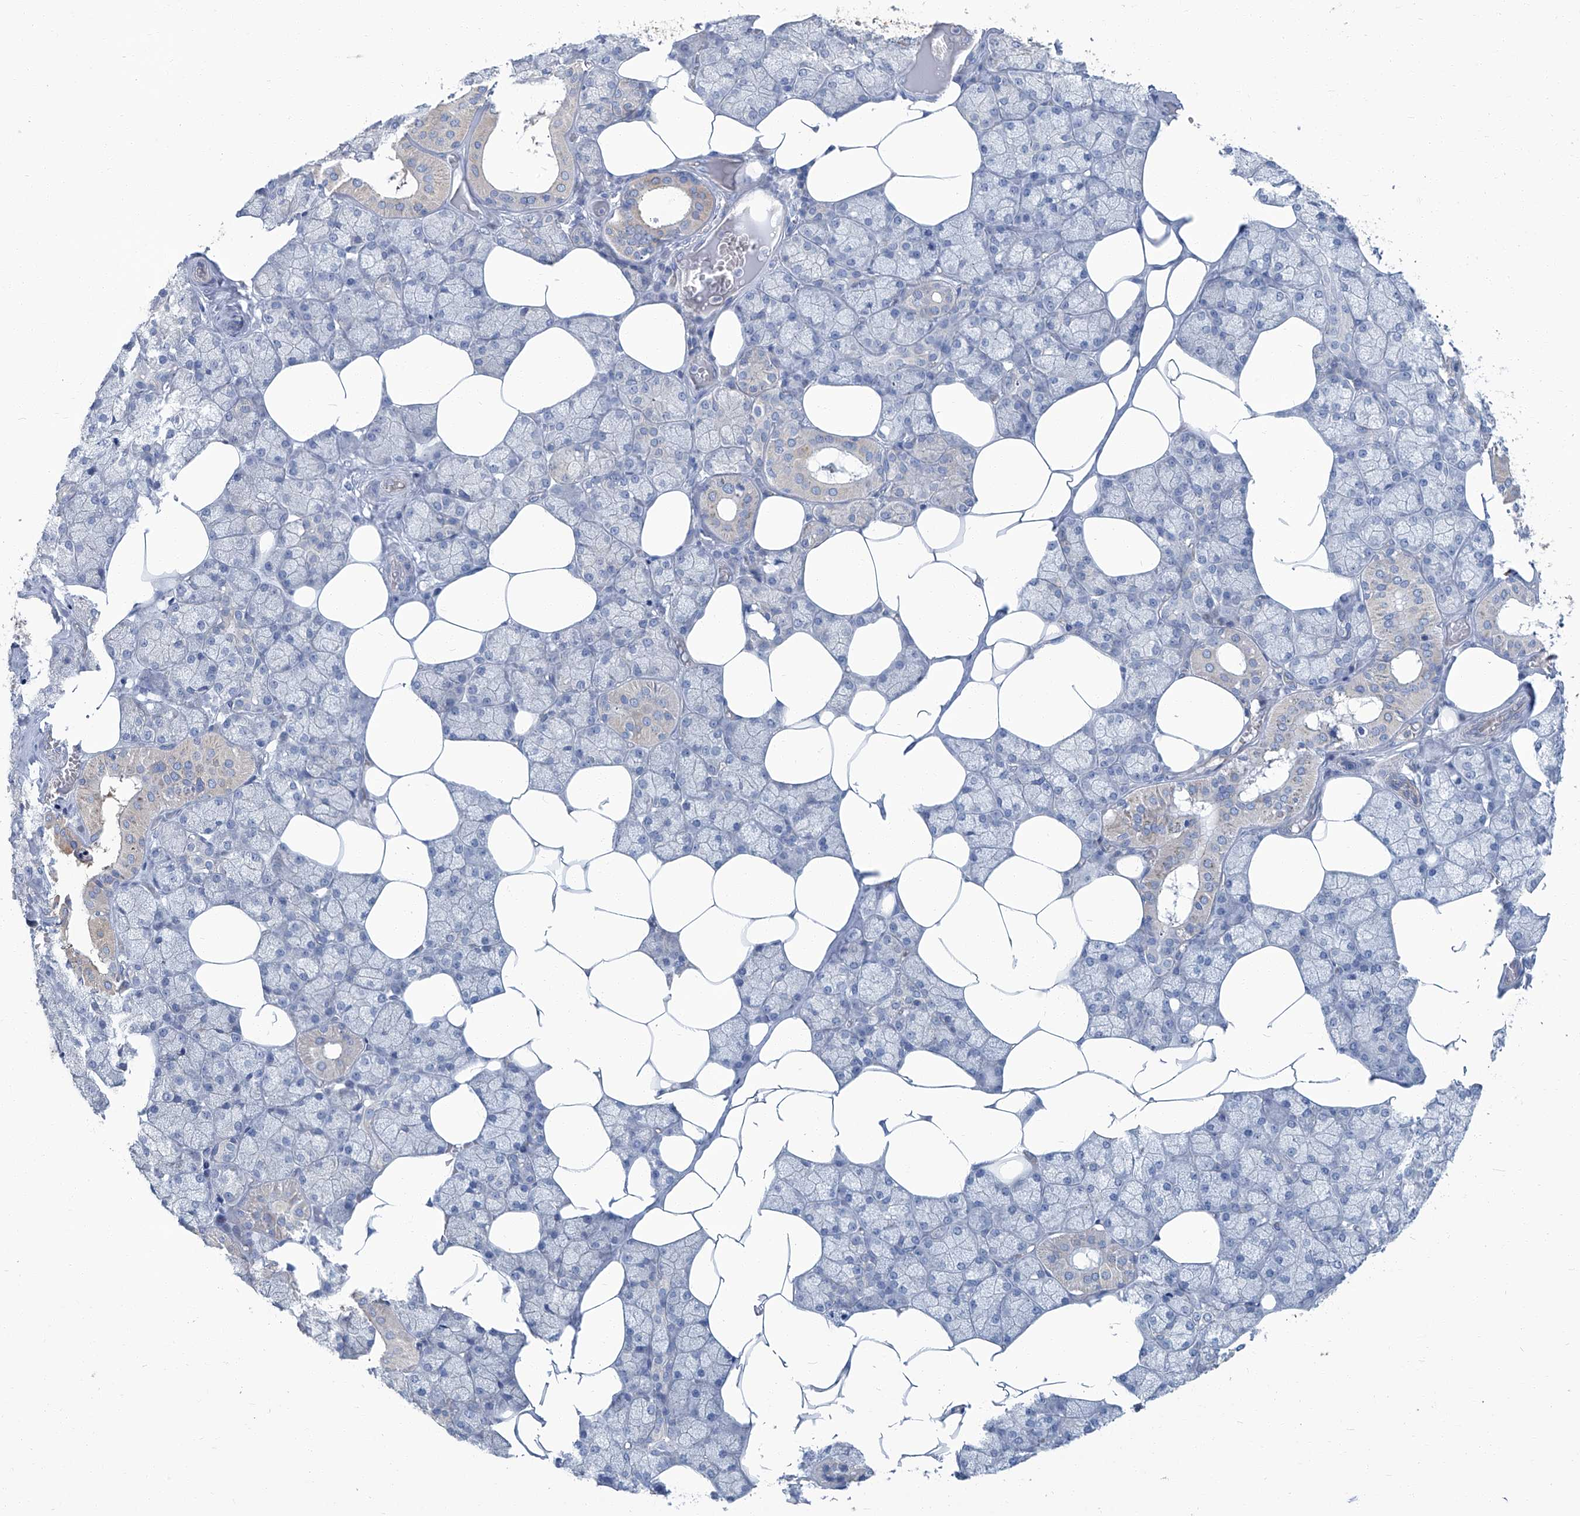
{"staining": {"intensity": "weak", "quantity": "25%-75%", "location": "cytoplasmic/membranous"}, "tissue": "salivary gland", "cell_type": "Glandular cells", "image_type": "normal", "snomed": [{"axis": "morphology", "description": "Normal tissue, NOS"}, {"axis": "topography", "description": "Salivary gland"}], "caption": "Protein analysis of unremarkable salivary gland demonstrates weak cytoplasmic/membranous staining in approximately 25%-75% of glandular cells. Immunohistochemistry (ihc) stains the protein of interest in brown and the nuclei are stained blue.", "gene": "PFKL", "patient": {"sex": "male", "age": 62}}